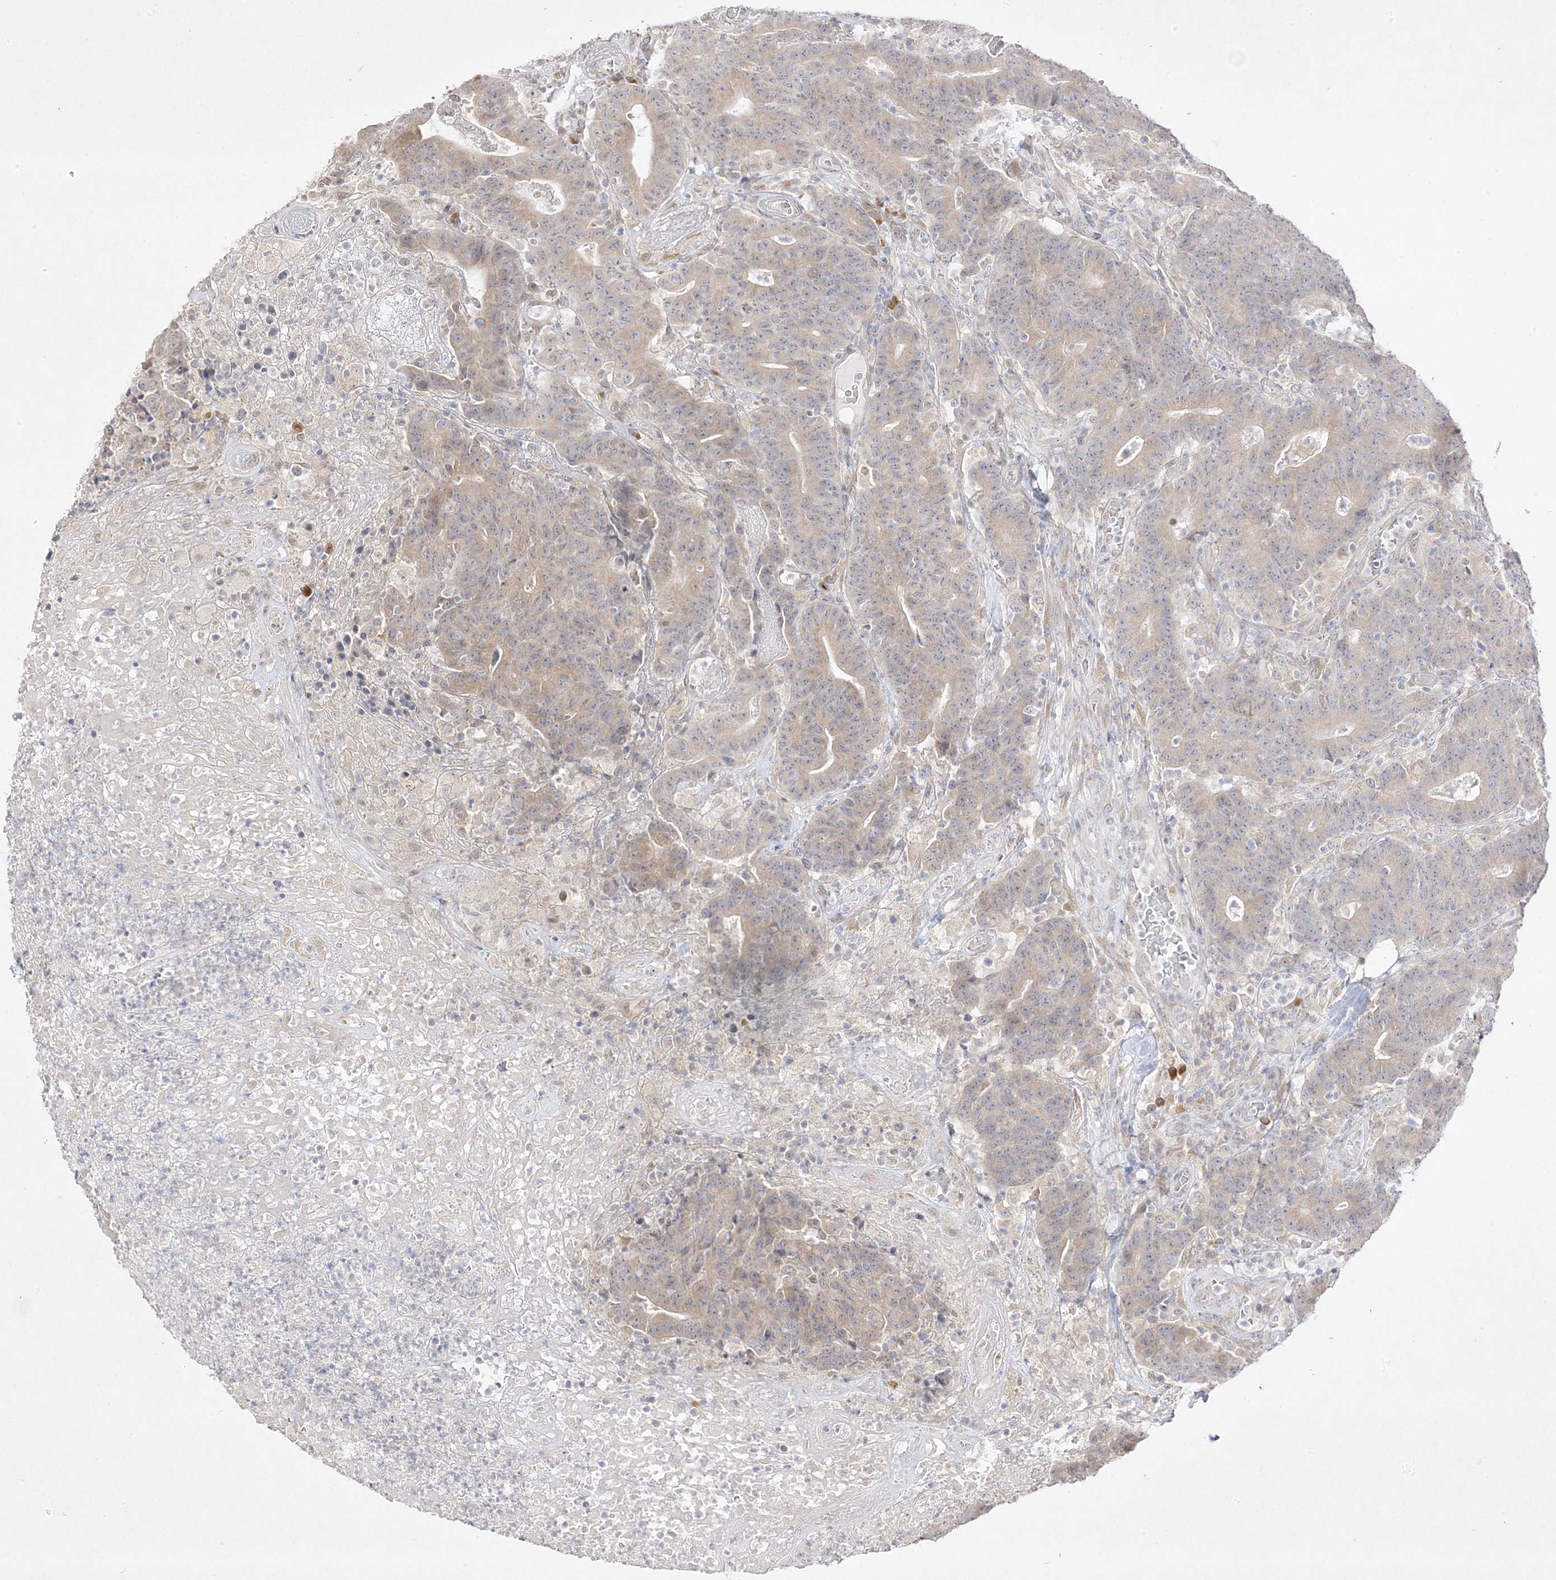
{"staining": {"intensity": "weak", "quantity": "<25%", "location": "cytoplasmic/membranous"}, "tissue": "colorectal cancer", "cell_type": "Tumor cells", "image_type": "cancer", "snomed": [{"axis": "morphology", "description": "Normal tissue, NOS"}, {"axis": "morphology", "description": "Adenocarcinoma, NOS"}, {"axis": "topography", "description": "Colon"}], "caption": "Tumor cells are negative for protein expression in human colorectal cancer (adenocarcinoma).", "gene": "C2CD2", "patient": {"sex": "female", "age": 75}}